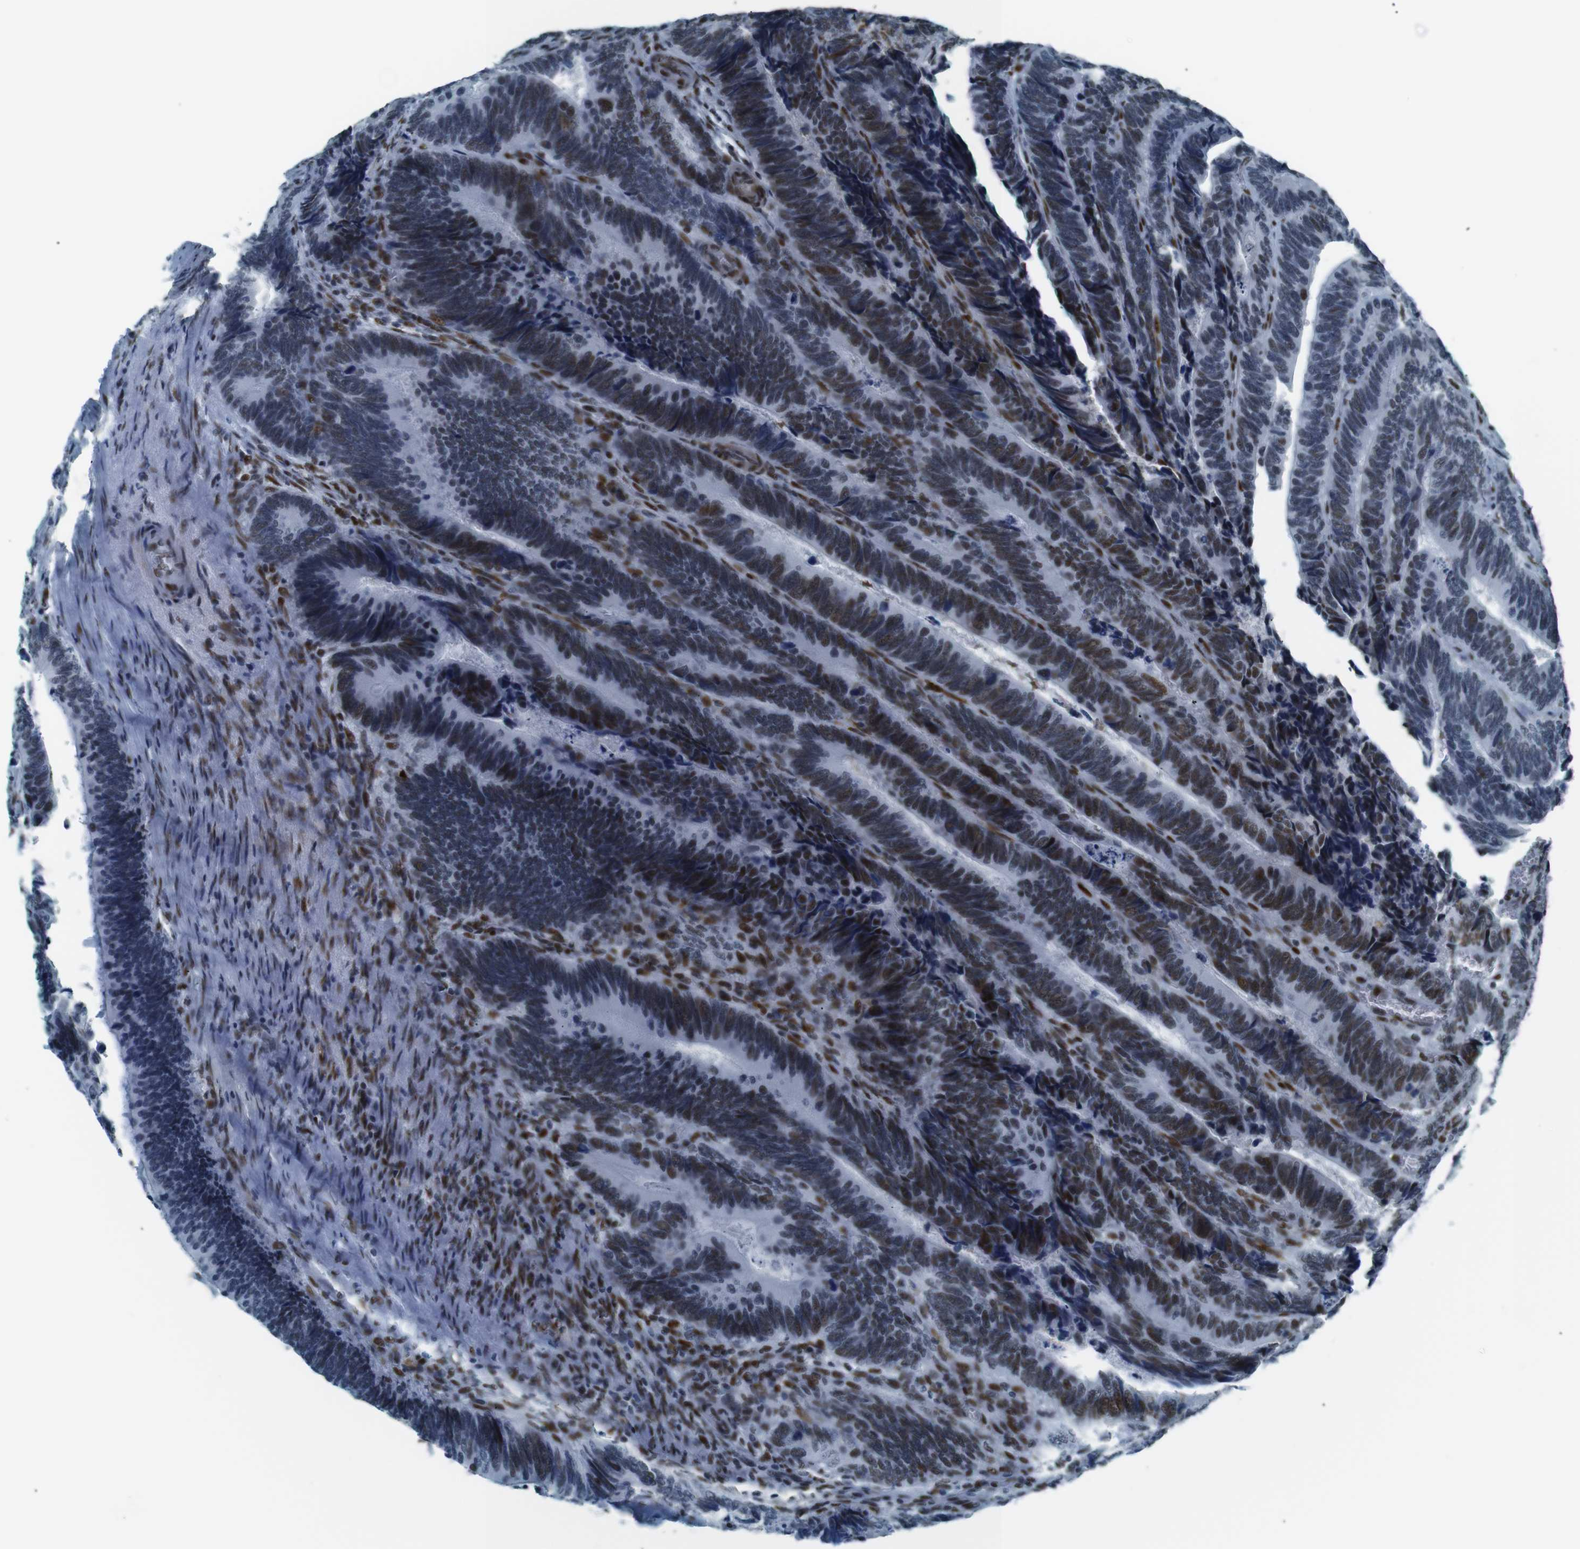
{"staining": {"intensity": "weak", "quantity": "25%-75%", "location": "nuclear"}, "tissue": "colorectal cancer", "cell_type": "Tumor cells", "image_type": "cancer", "snomed": [{"axis": "morphology", "description": "Adenocarcinoma, NOS"}, {"axis": "topography", "description": "Colon"}], "caption": "DAB (3,3'-diaminobenzidine) immunohistochemical staining of colorectal cancer exhibits weak nuclear protein staining in approximately 25%-75% of tumor cells. Using DAB (3,3'-diaminobenzidine) (brown) and hematoxylin (blue) stains, captured at high magnification using brightfield microscopy.", "gene": "HEXIM1", "patient": {"sex": "male", "age": 72}}